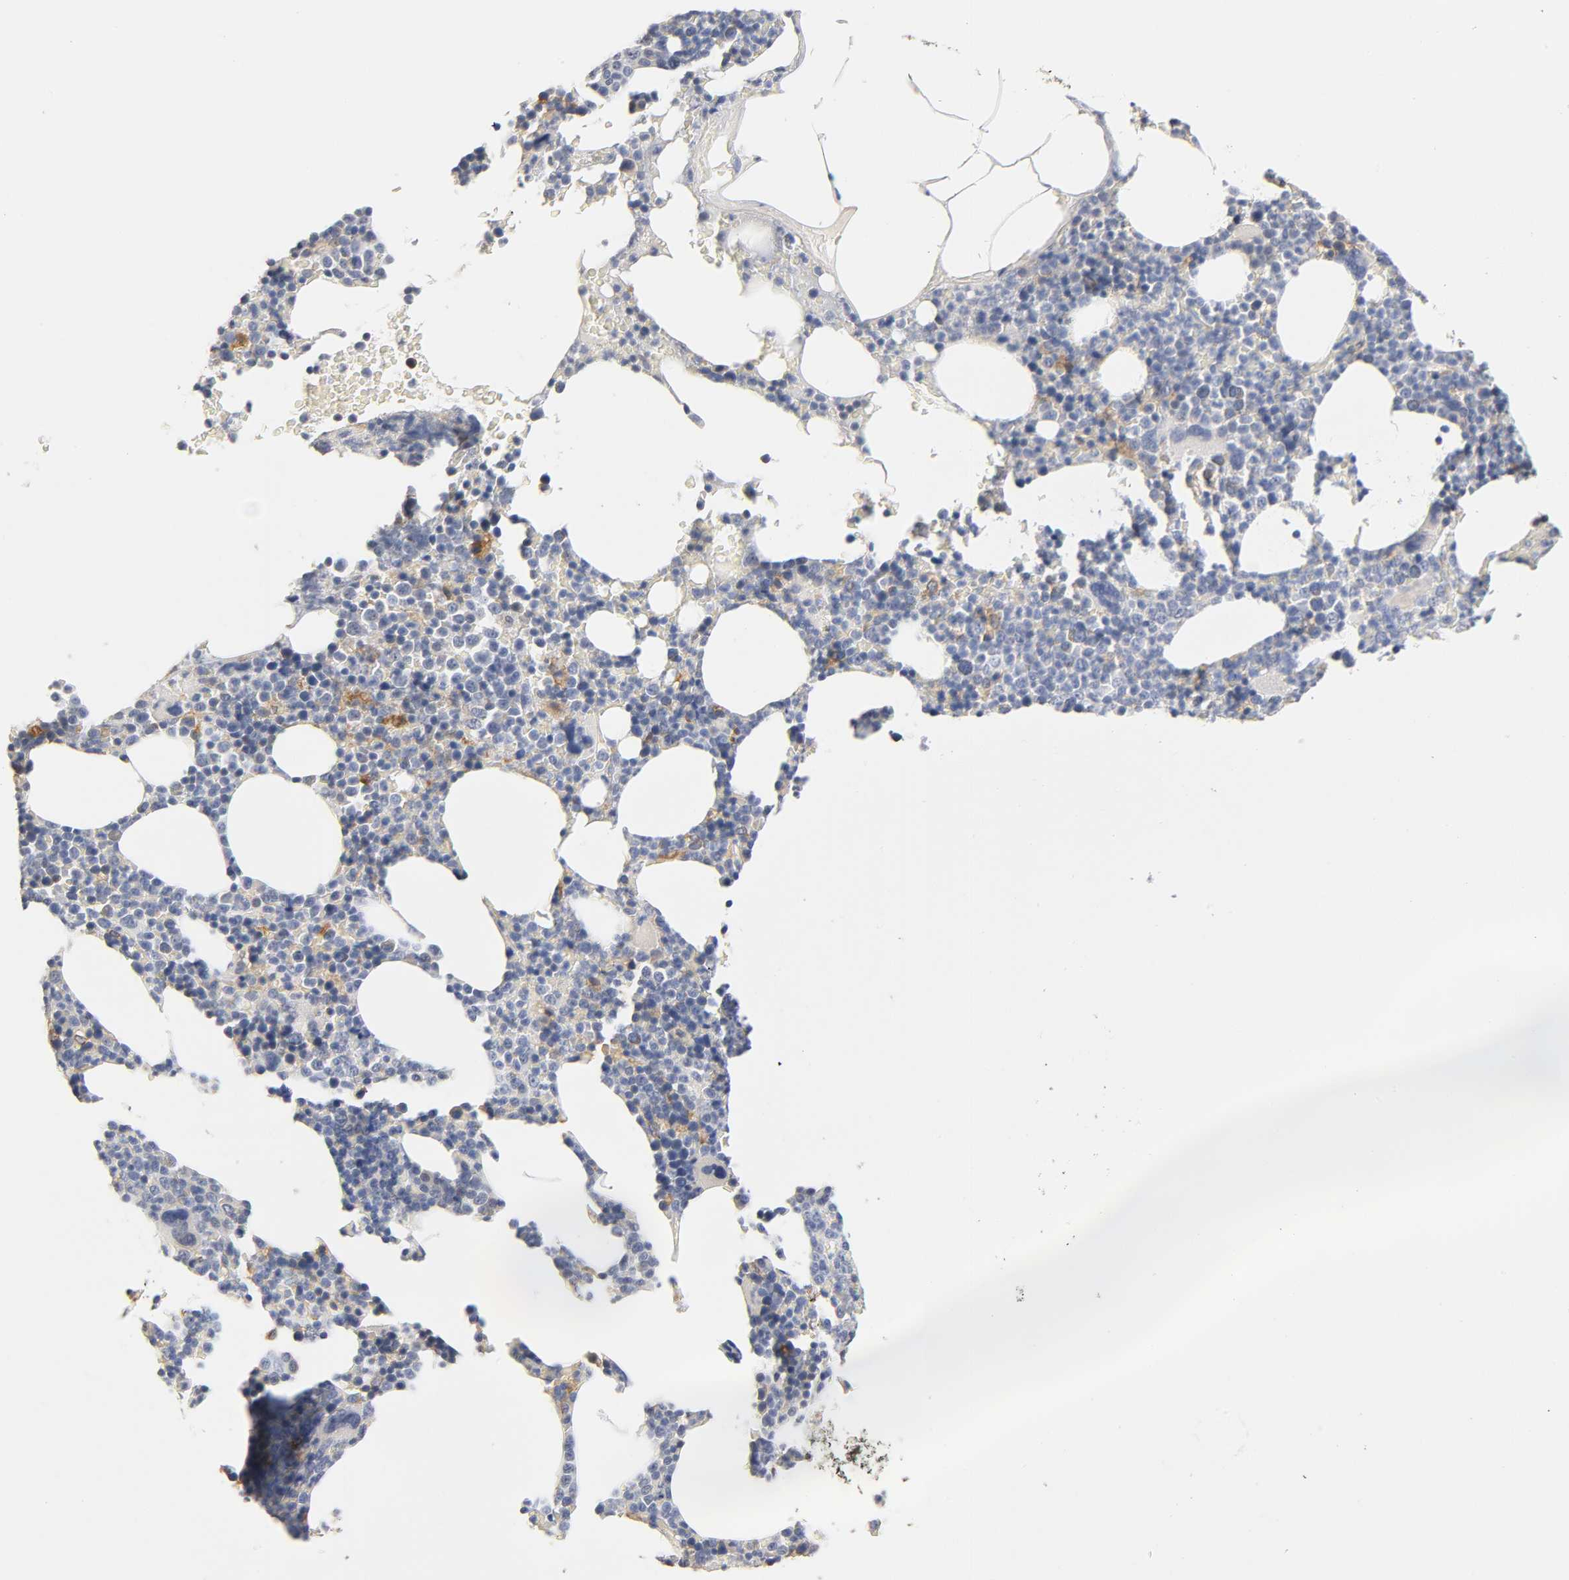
{"staining": {"intensity": "moderate", "quantity": "25%-75%", "location": "cytoplasmic/membranous"}, "tissue": "bone marrow", "cell_type": "Hematopoietic cells", "image_type": "normal", "snomed": [{"axis": "morphology", "description": "Normal tissue, NOS"}, {"axis": "topography", "description": "Bone marrow"}], "caption": "The micrograph demonstrates immunohistochemical staining of unremarkable bone marrow. There is moderate cytoplasmic/membranous expression is identified in about 25%-75% of hematopoietic cells.", "gene": "OVOL1", "patient": {"sex": "female", "age": 66}}